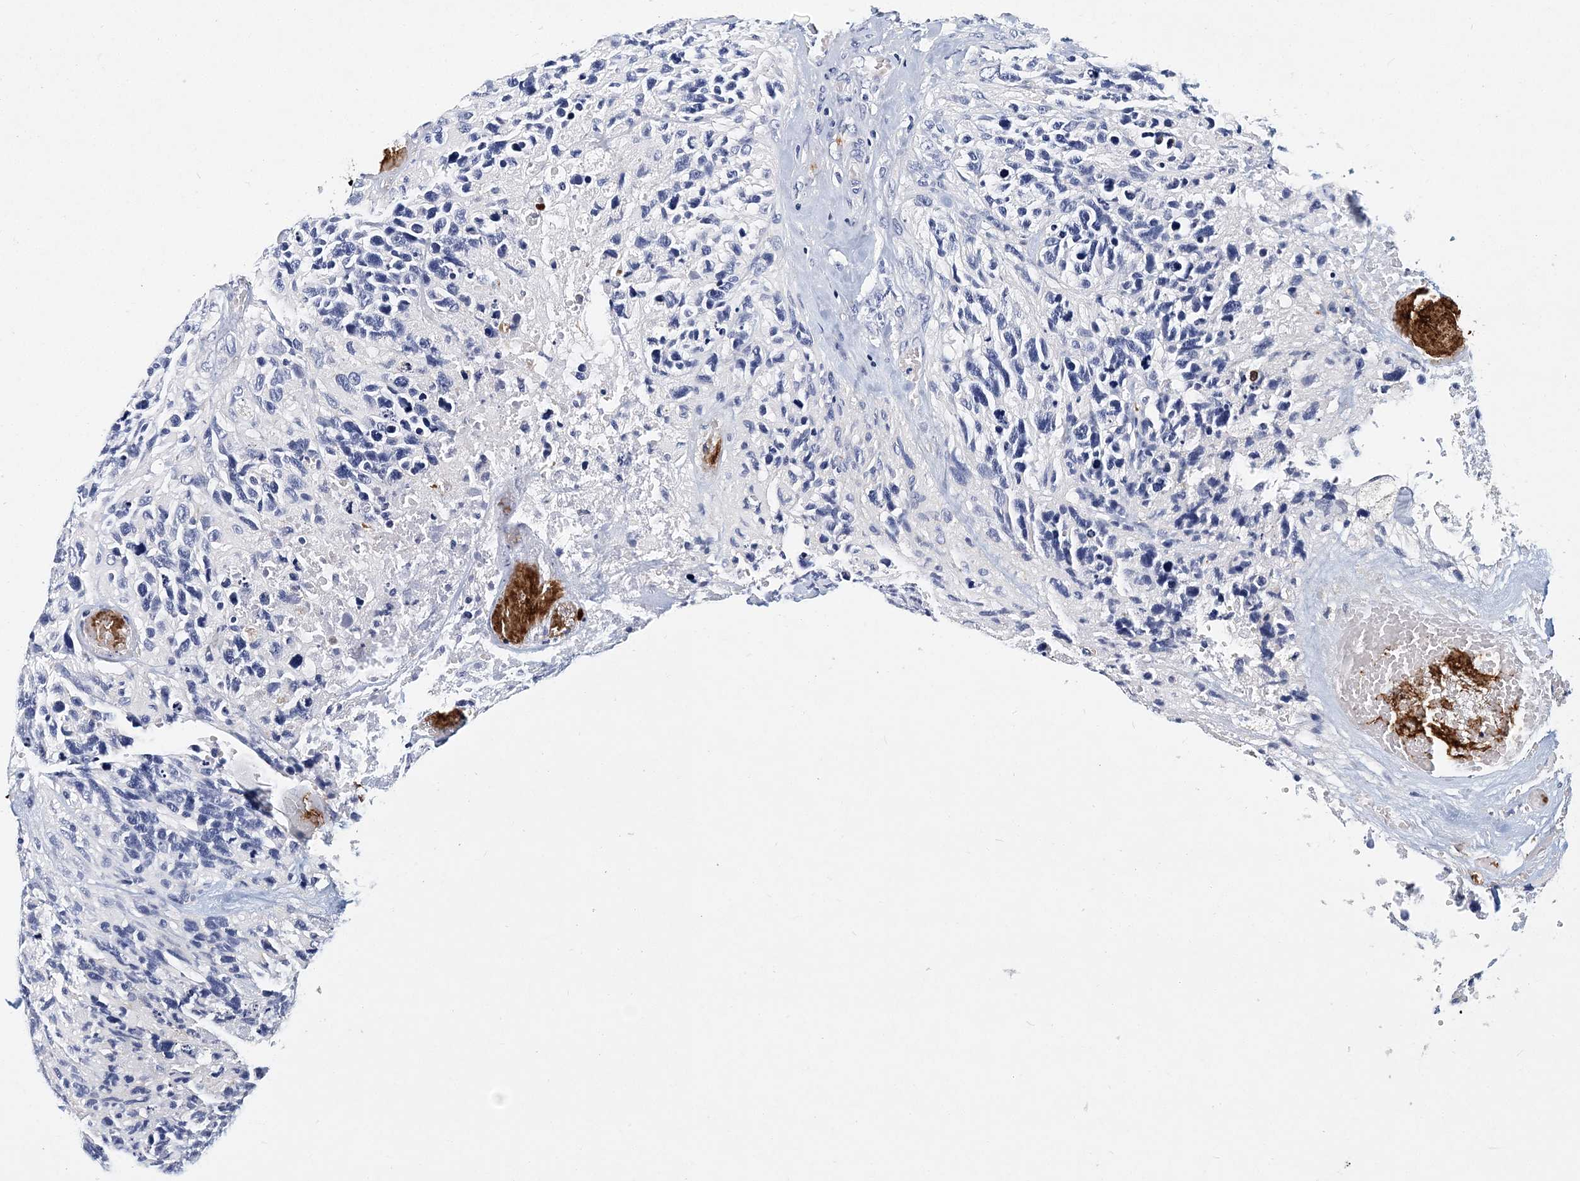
{"staining": {"intensity": "negative", "quantity": "none", "location": "none"}, "tissue": "glioma", "cell_type": "Tumor cells", "image_type": "cancer", "snomed": [{"axis": "morphology", "description": "Glioma, malignant, High grade"}, {"axis": "topography", "description": "Brain"}], "caption": "This histopathology image is of malignant high-grade glioma stained with IHC to label a protein in brown with the nuclei are counter-stained blue. There is no positivity in tumor cells. Brightfield microscopy of immunohistochemistry (IHC) stained with DAB (3,3'-diaminobenzidine) (brown) and hematoxylin (blue), captured at high magnification.", "gene": "ITGA2B", "patient": {"sex": "male", "age": 69}}